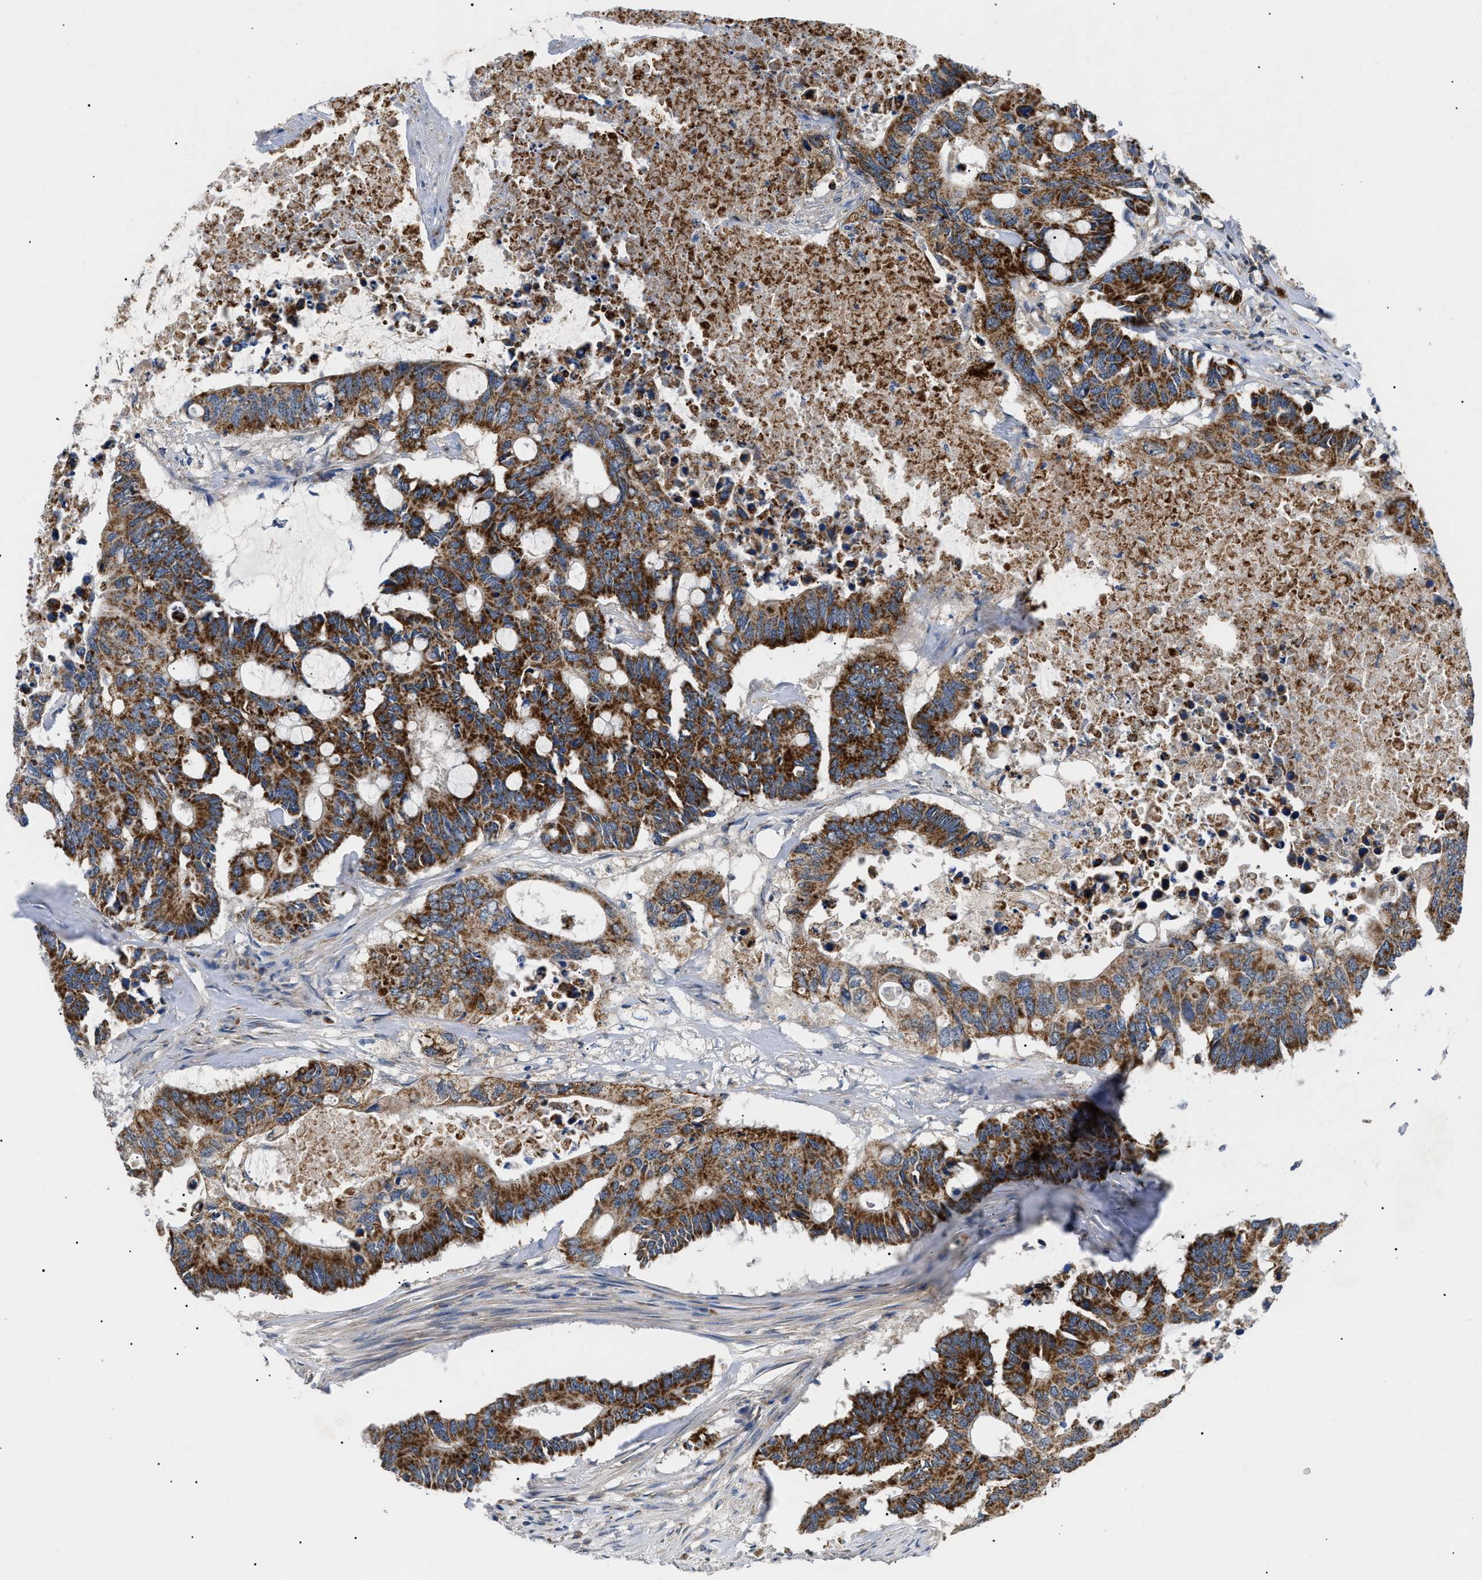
{"staining": {"intensity": "strong", "quantity": ">75%", "location": "cytoplasmic/membranous"}, "tissue": "colorectal cancer", "cell_type": "Tumor cells", "image_type": "cancer", "snomed": [{"axis": "morphology", "description": "Adenocarcinoma, NOS"}, {"axis": "topography", "description": "Colon"}], "caption": "Protein analysis of colorectal cancer tissue reveals strong cytoplasmic/membranous positivity in about >75% of tumor cells. The staining was performed using DAB (3,3'-diaminobenzidine) to visualize the protein expression in brown, while the nuclei were stained in blue with hematoxylin (Magnification: 20x).", "gene": "TOMM6", "patient": {"sex": "male", "age": 71}}